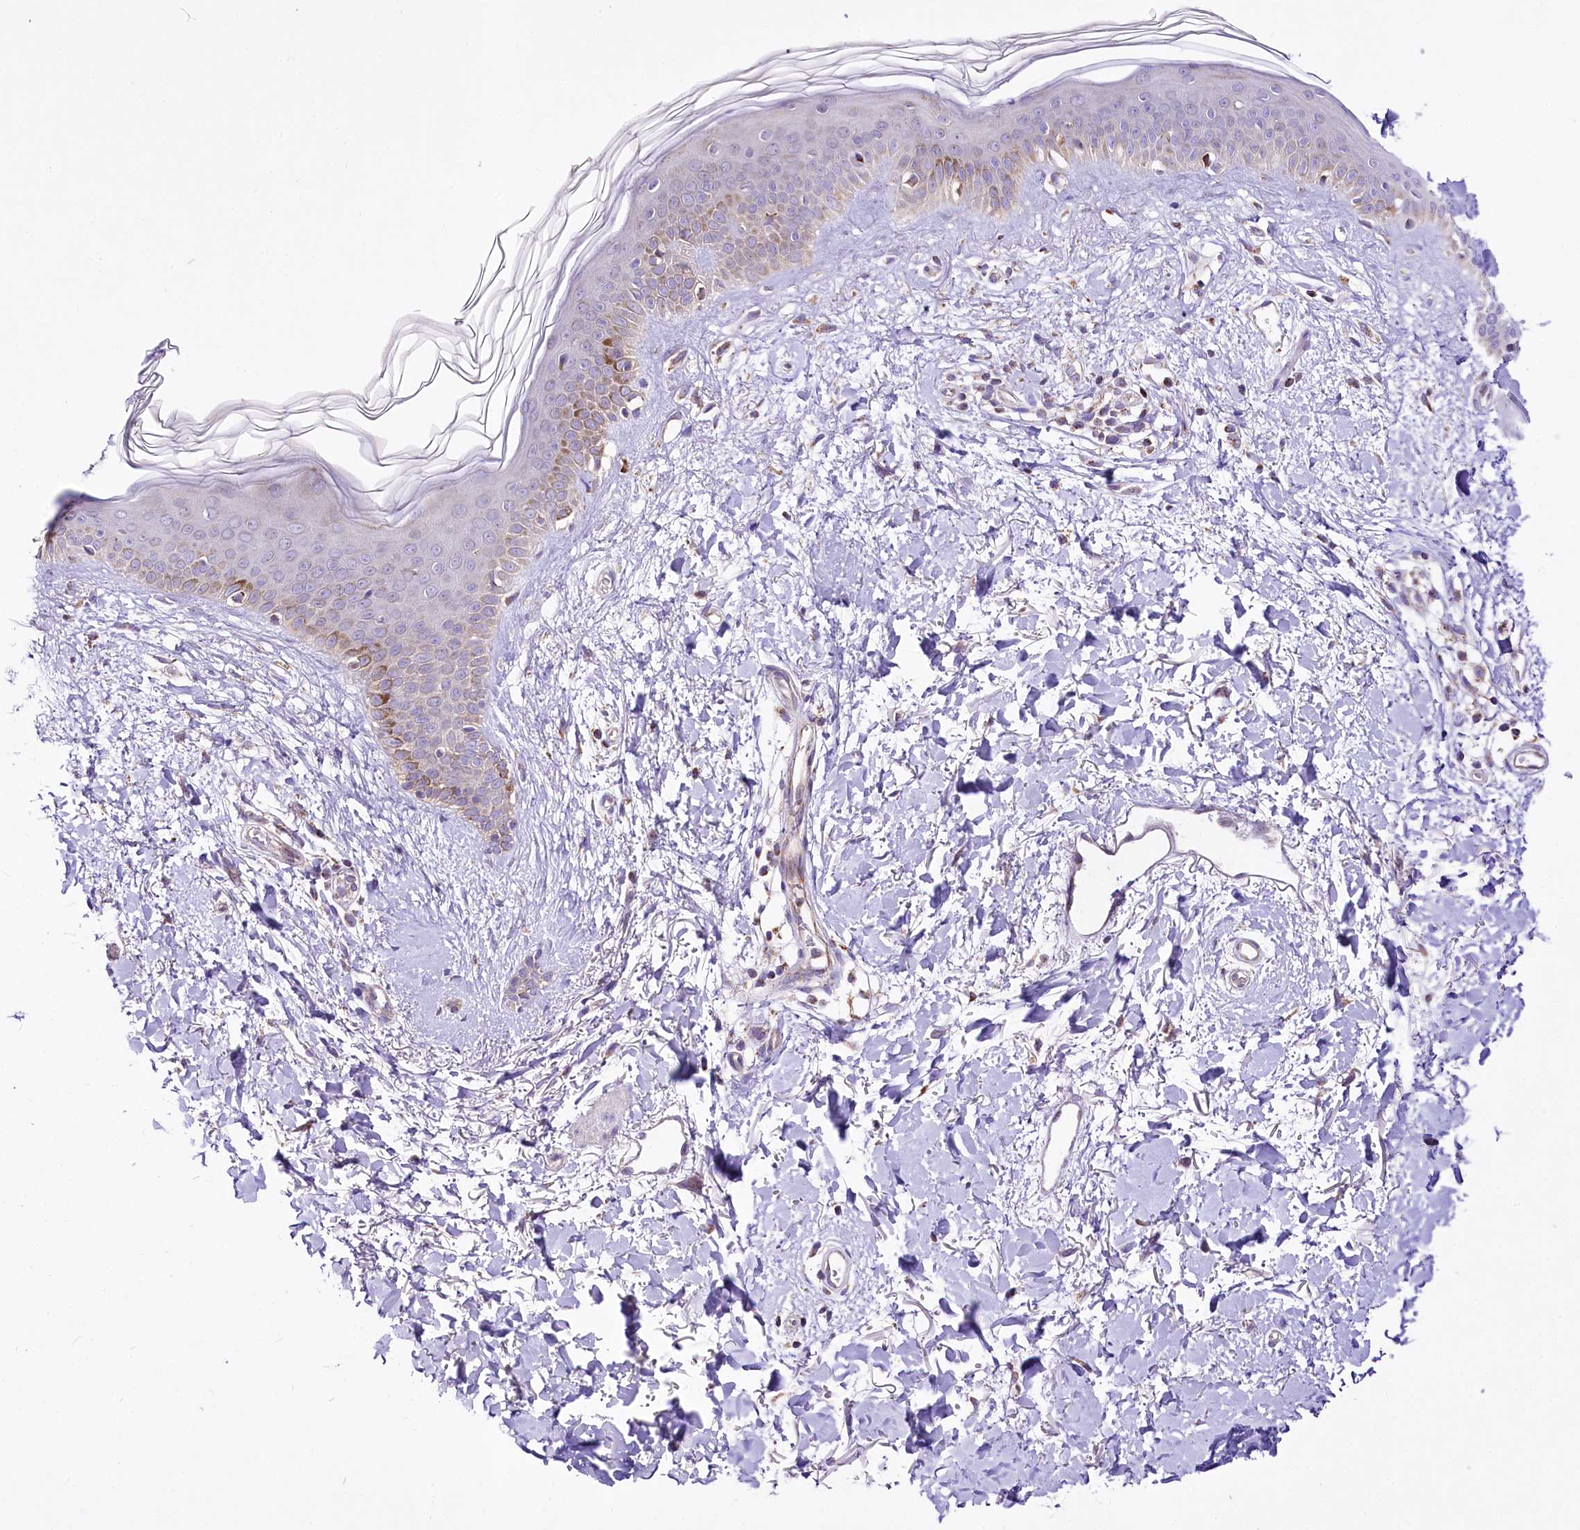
{"staining": {"intensity": "moderate", "quantity": ">75%", "location": "cytoplasmic/membranous"}, "tissue": "skin", "cell_type": "Fibroblasts", "image_type": "normal", "snomed": [{"axis": "morphology", "description": "Normal tissue, NOS"}, {"axis": "topography", "description": "Skin"}], "caption": "High-magnification brightfield microscopy of benign skin stained with DAB (brown) and counterstained with hematoxylin (blue). fibroblasts exhibit moderate cytoplasmic/membranous expression is appreciated in about>75% of cells. (DAB (3,3'-diaminobenzidine) IHC, brown staining for protein, blue staining for nuclei).", "gene": "ATE1", "patient": {"sex": "female", "age": 58}}